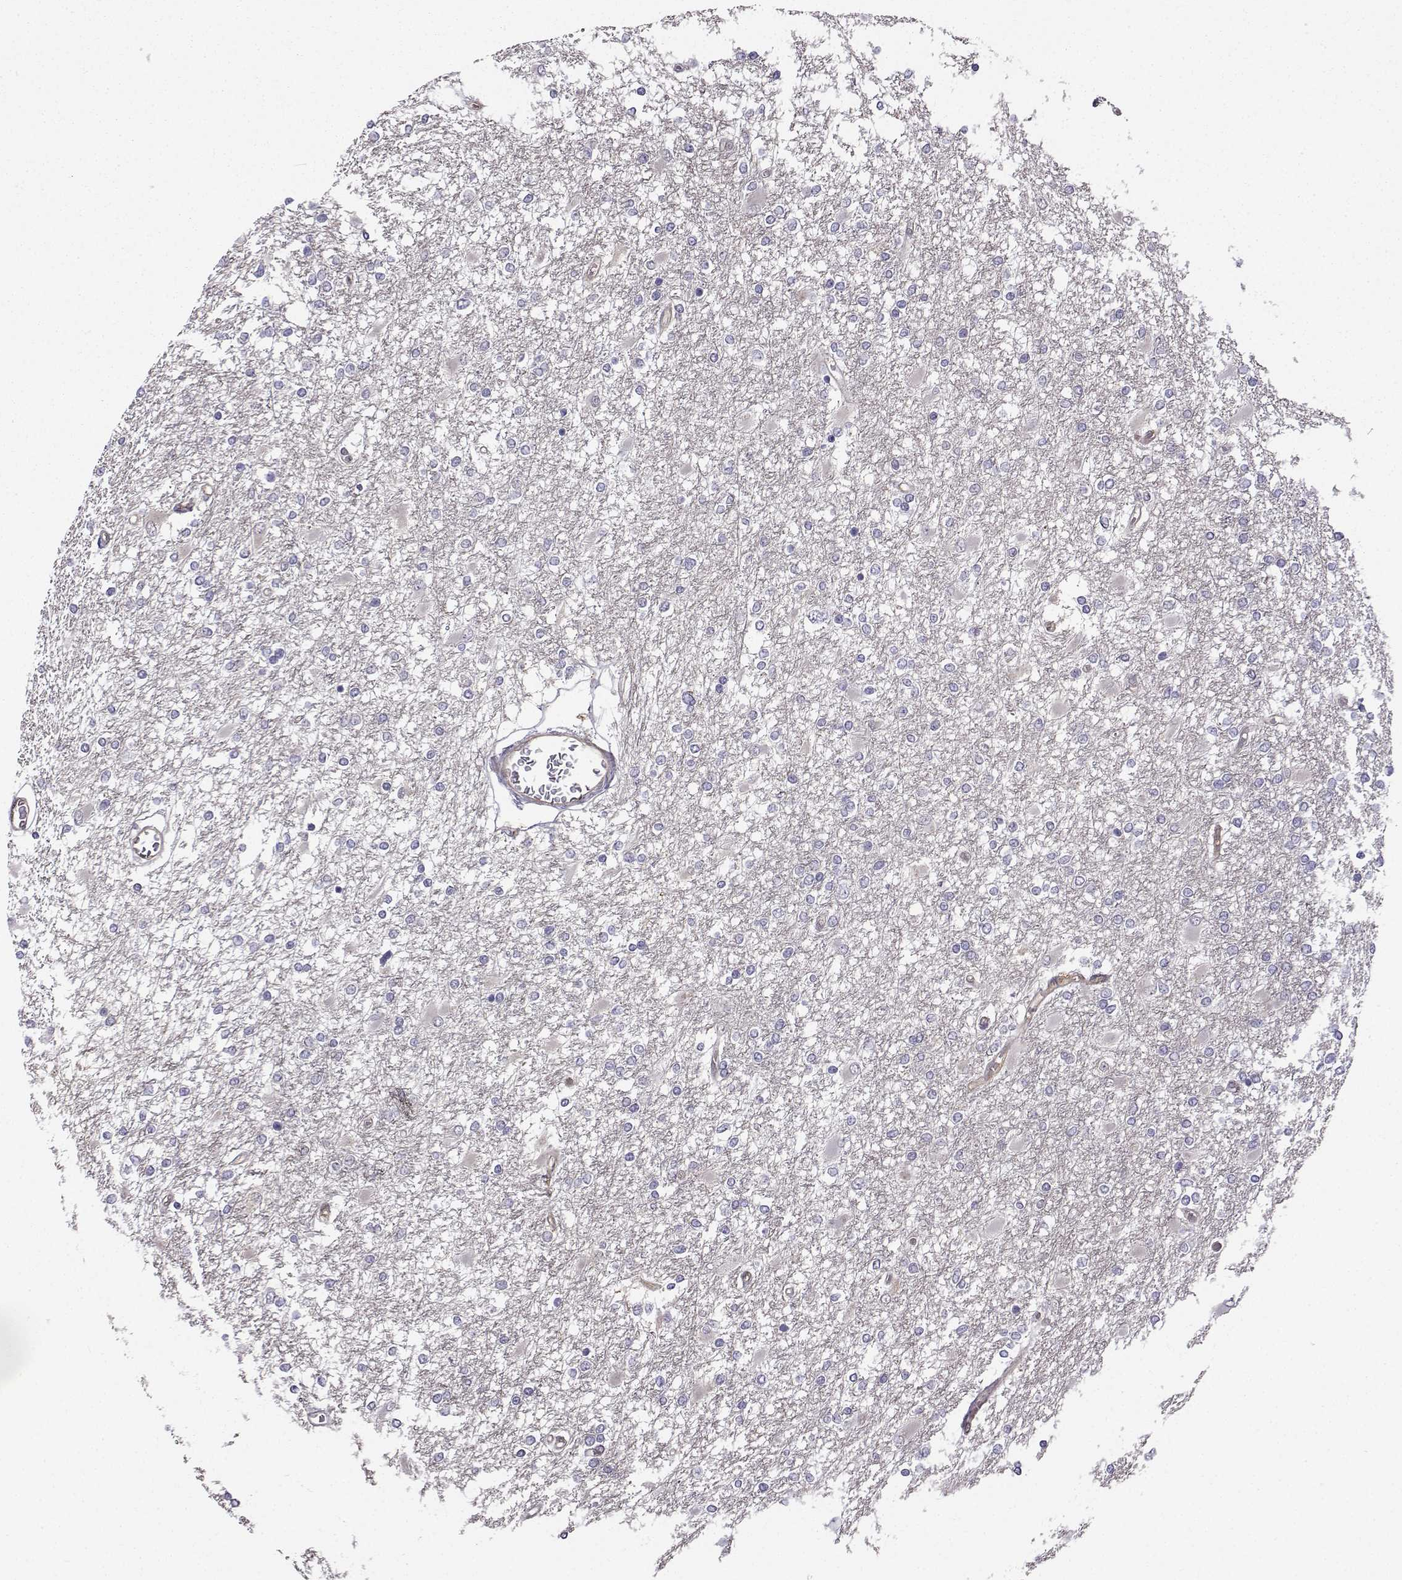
{"staining": {"intensity": "negative", "quantity": "none", "location": "none"}, "tissue": "glioma", "cell_type": "Tumor cells", "image_type": "cancer", "snomed": [{"axis": "morphology", "description": "Glioma, malignant, High grade"}, {"axis": "topography", "description": "Cerebral cortex"}], "caption": "This is an immunohistochemistry micrograph of glioma. There is no positivity in tumor cells.", "gene": "NQO1", "patient": {"sex": "male", "age": 79}}